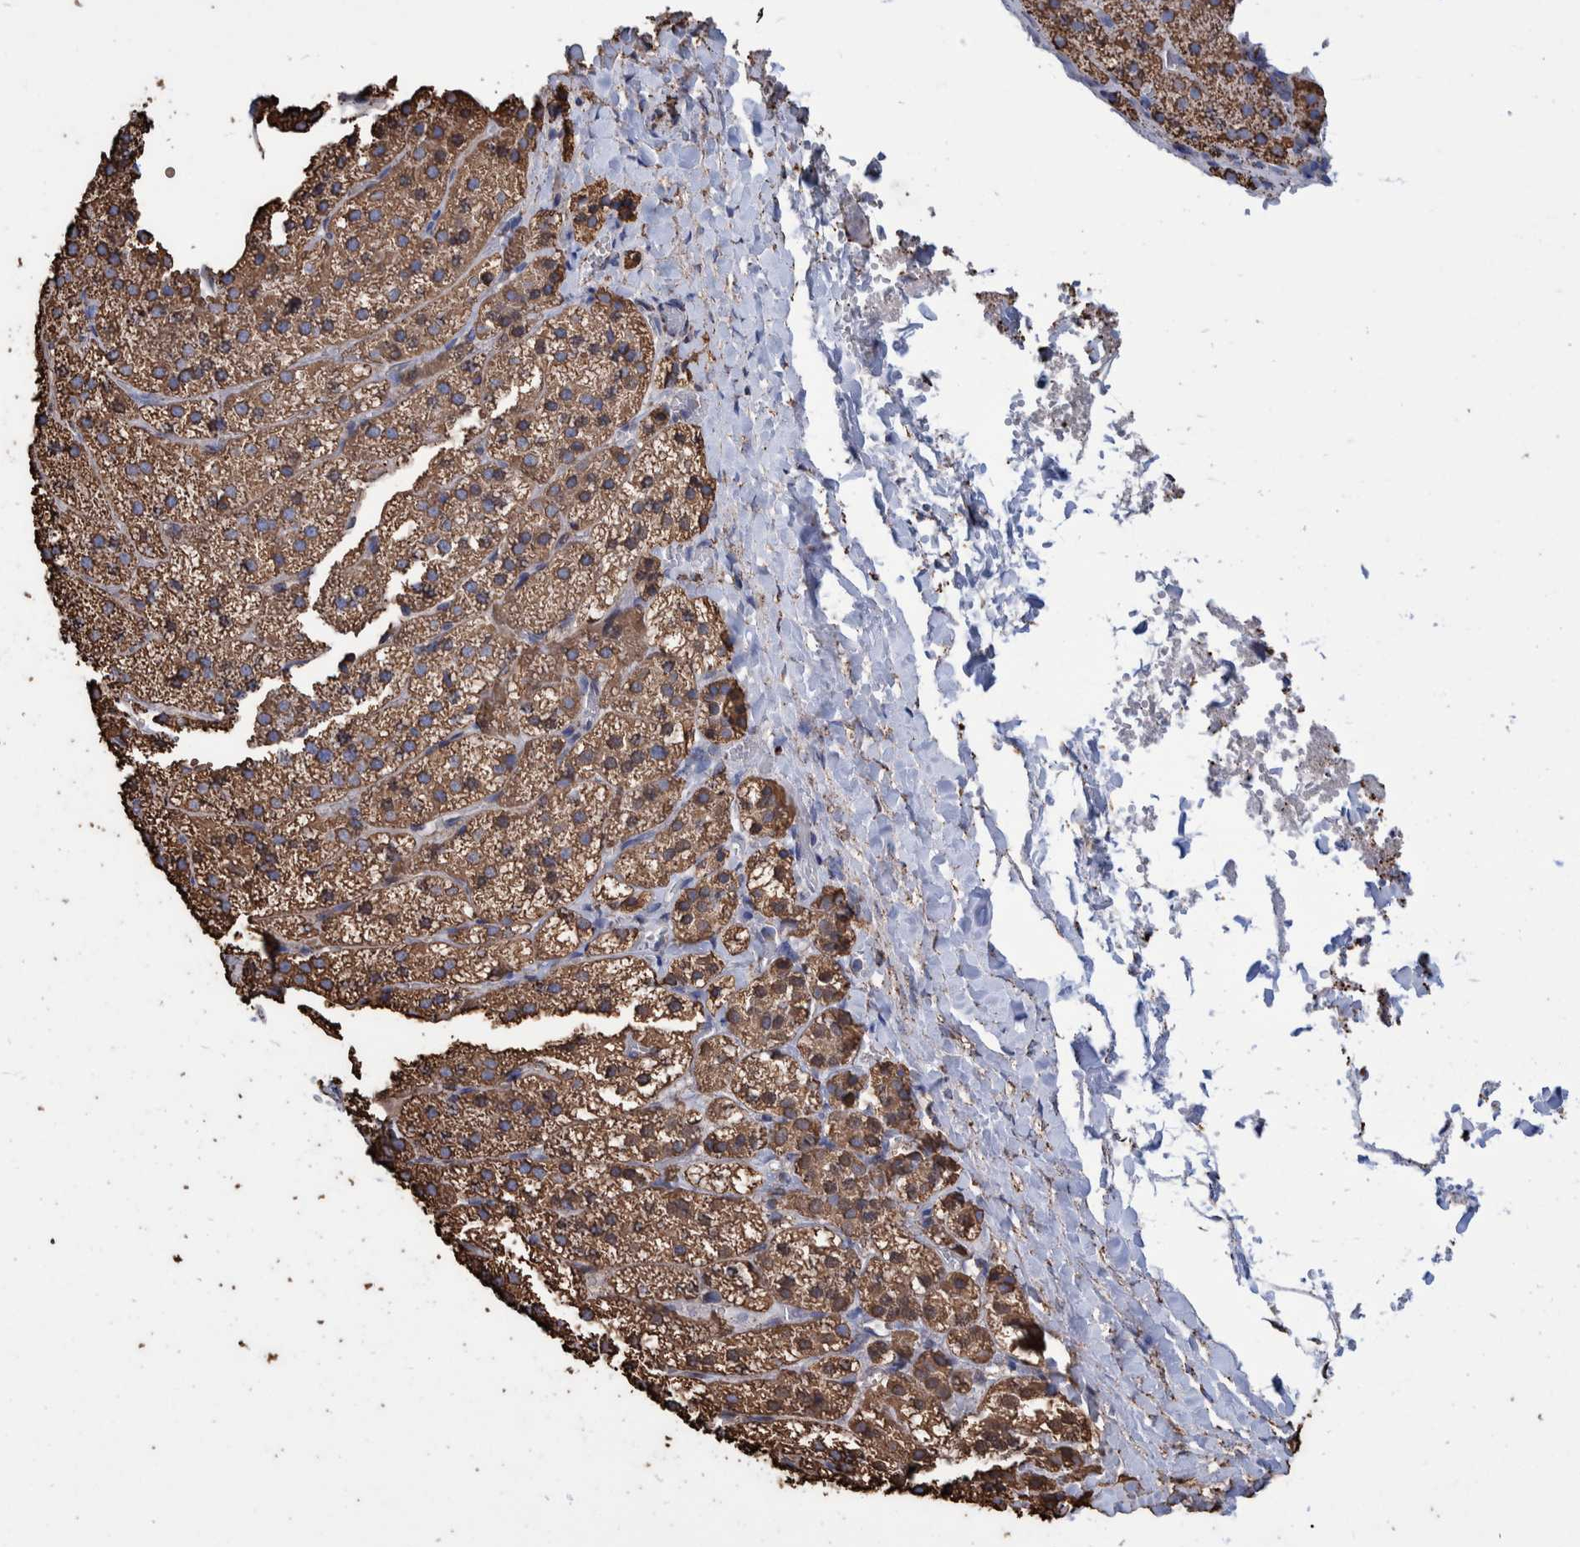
{"staining": {"intensity": "strong", "quantity": ">75%", "location": "cytoplasmic/membranous"}, "tissue": "adrenal gland", "cell_type": "Glandular cells", "image_type": "normal", "snomed": [{"axis": "morphology", "description": "Normal tissue, NOS"}, {"axis": "topography", "description": "Adrenal gland"}], "caption": "Protein expression analysis of unremarkable adrenal gland demonstrates strong cytoplasmic/membranous staining in approximately >75% of glandular cells. Immunohistochemistry (ihc) stains the protein of interest in brown and the nuclei are stained blue.", "gene": "VPS26C", "patient": {"sex": "female", "age": 44}}